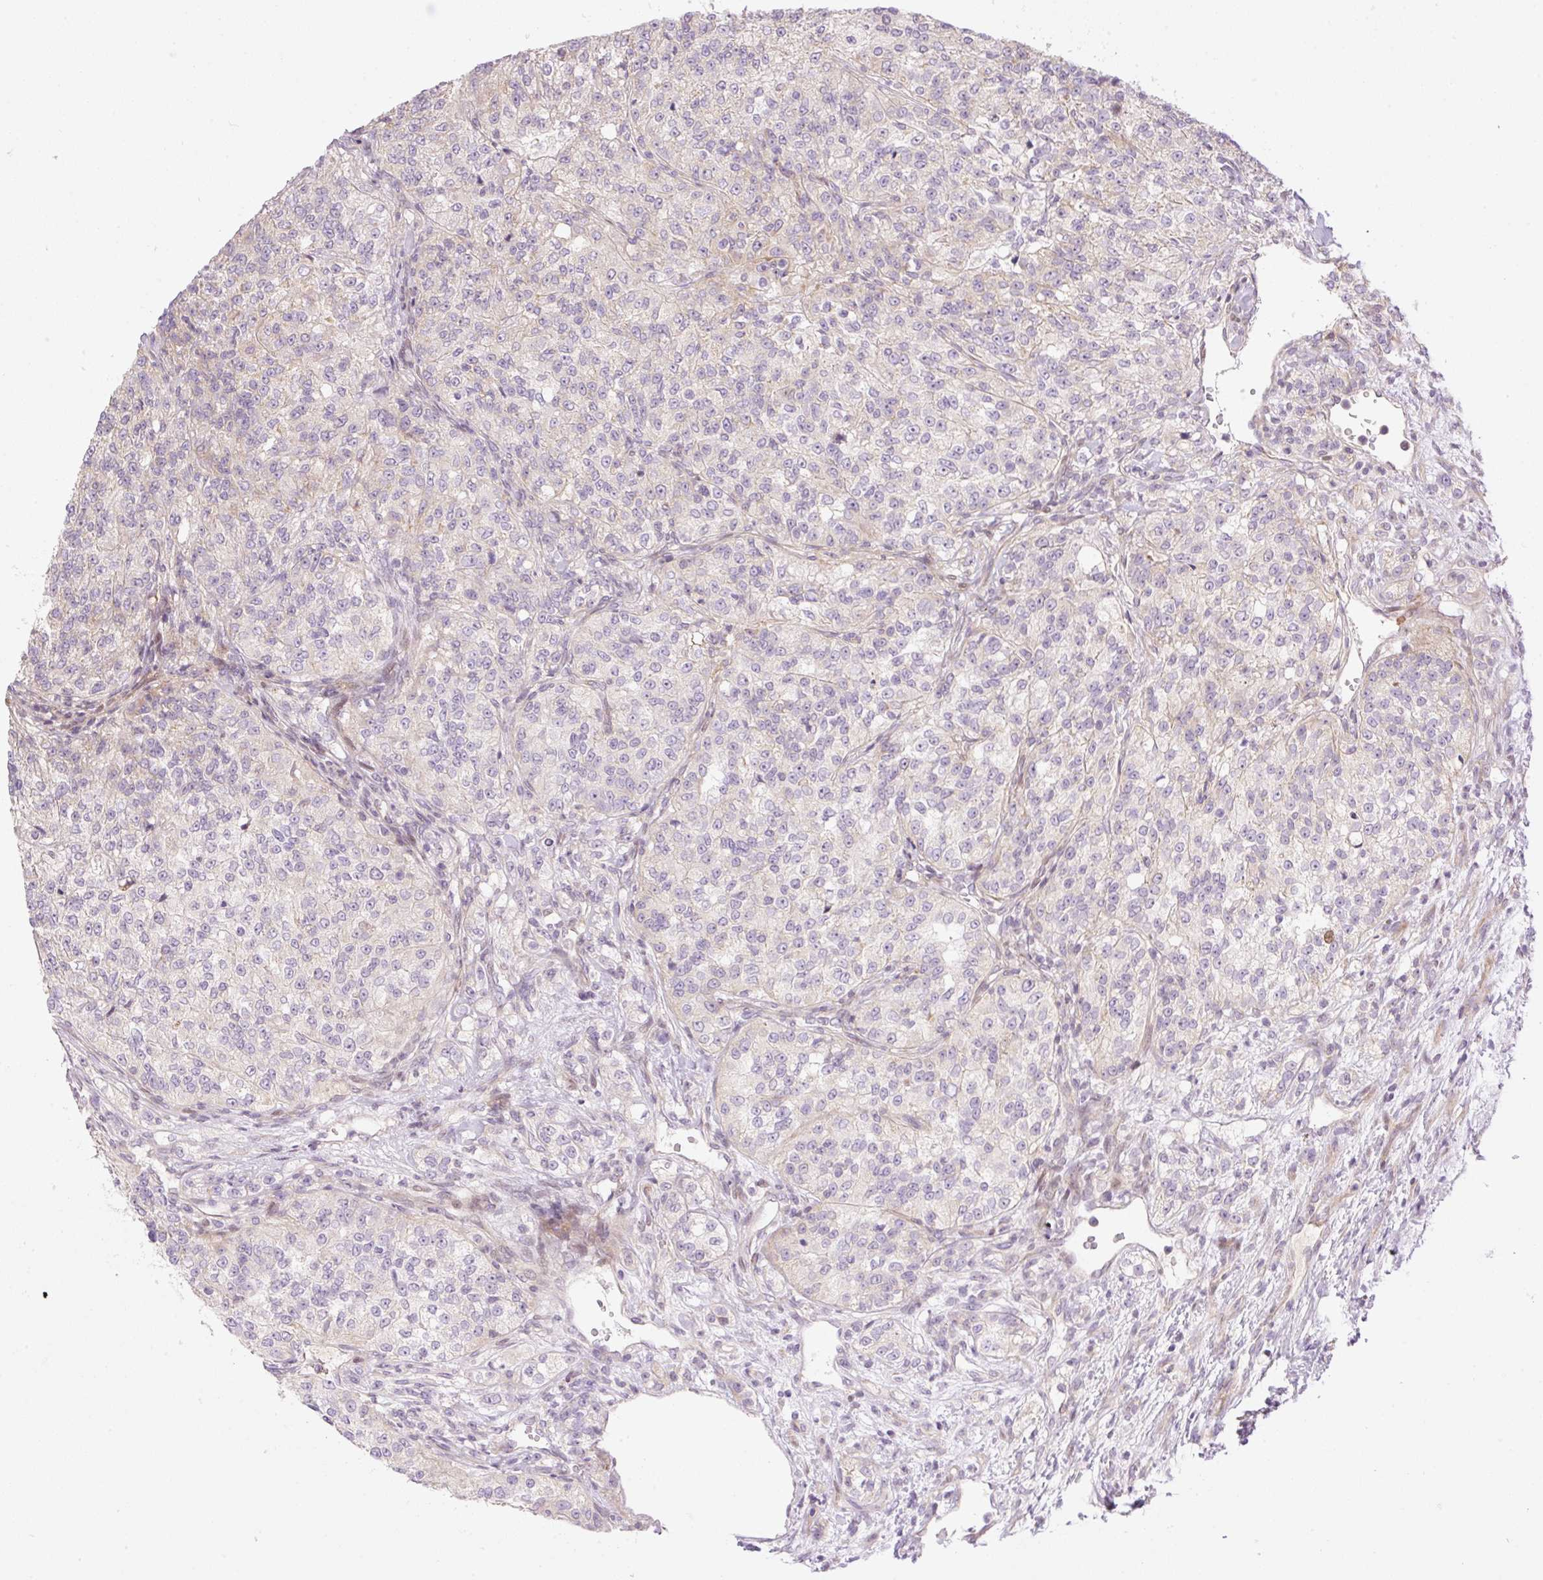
{"staining": {"intensity": "negative", "quantity": "none", "location": "none"}, "tissue": "renal cancer", "cell_type": "Tumor cells", "image_type": "cancer", "snomed": [{"axis": "morphology", "description": "Adenocarcinoma, NOS"}, {"axis": "topography", "description": "Kidney"}], "caption": "High magnification brightfield microscopy of adenocarcinoma (renal) stained with DAB (brown) and counterstained with hematoxylin (blue): tumor cells show no significant positivity.", "gene": "ZNF394", "patient": {"sex": "female", "age": 63}}